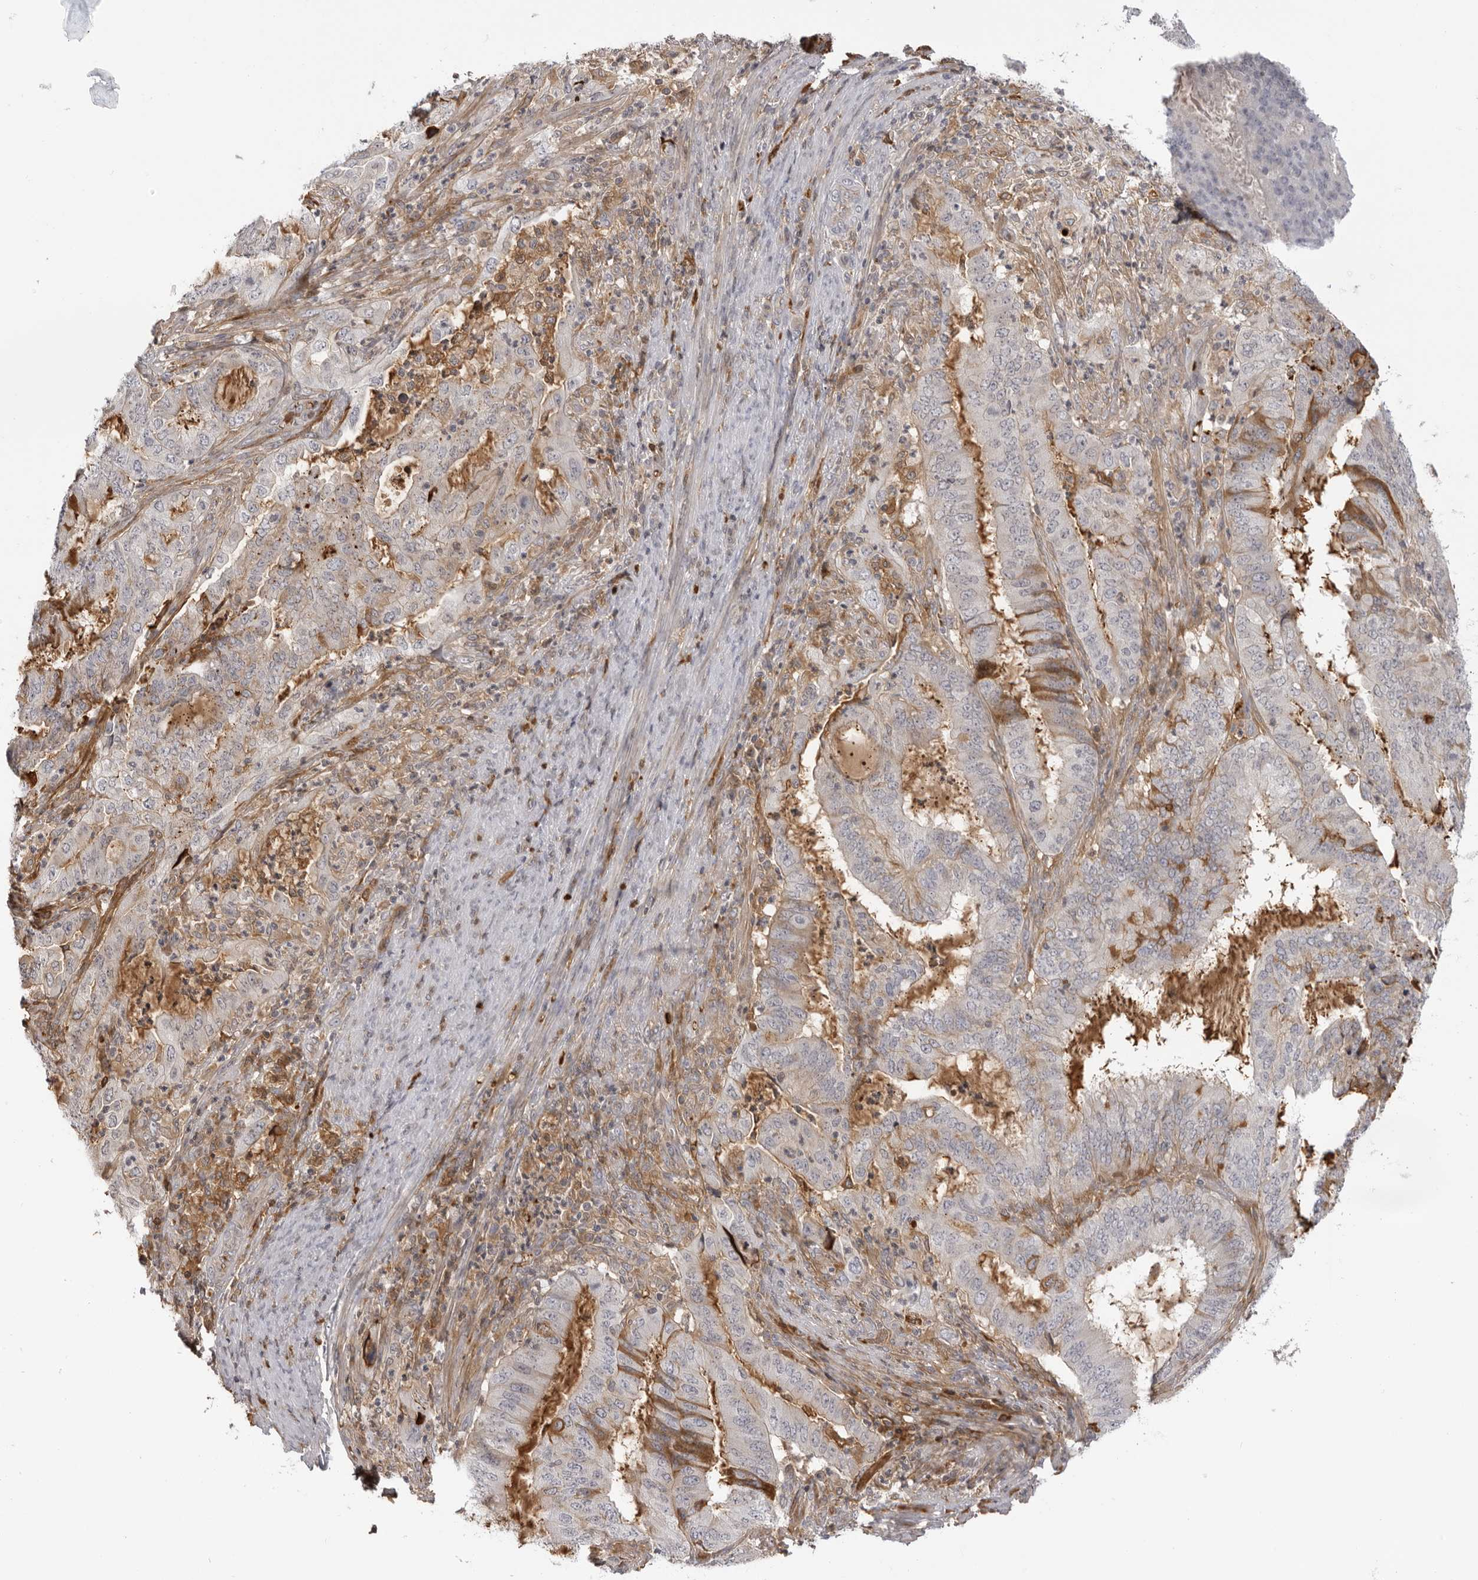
{"staining": {"intensity": "weak", "quantity": "<25%", "location": "cytoplasmic/membranous"}, "tissue": "endometrial cancer", "cell_type": "Tumor cells", "image_type": "cancer", "snomed": [{"axis": "morphology", "description": "Adenocarcinoma, NOS"}, {"axis": "topography", "description": "Endometrium"}], "caption": "The immunohistochemistry image has no significant expression in tumor cells of endometrial cancer tissue. The staining is performed using DAB (3,3'-diaminobenzidine) brown chromogen with nuclei counter-stained in using hematoxylin.", "gene": "PLEKHF2", "patient": {"sex": "female", "age": 51}}